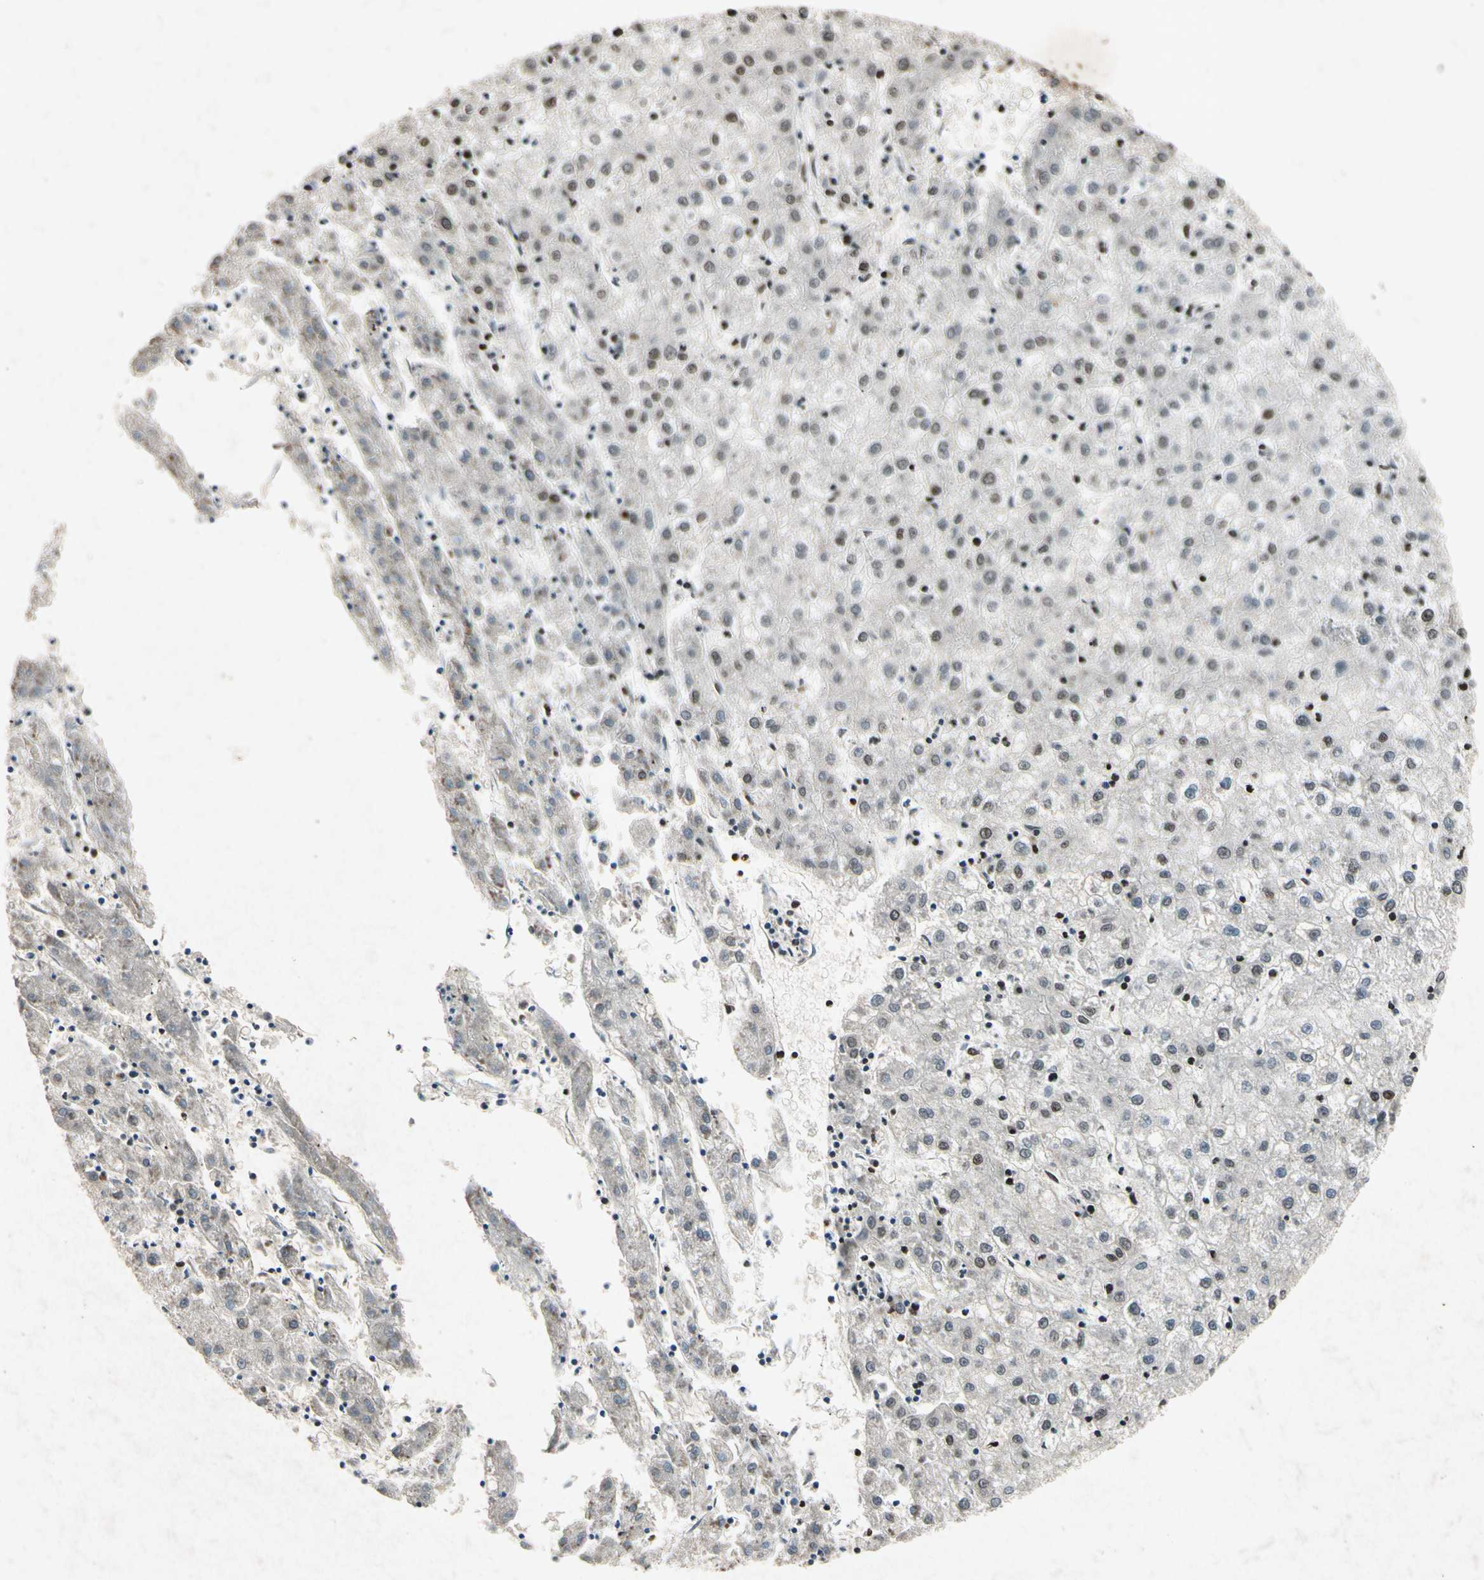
{"staining": {"intensity": "negative", "quantity": "none", "location": "none"}, "tissue": "liver cancer", "cell_type": "Tumor cells", "image_type": "cancer", "snomed": [{"axis": "morphology", "description": "Carcinoma, Hepatocellular, NOS"}, {"axis": "topography", "description": "Liver"}], "caption": "High power microscopy photomicrograph of an immunohistochemistry photomicrograph of liver cancer (hepatocellular carcinoma), revealing no significant staining in tumor cells. The staining is performed using DAB brown chromogen with nuclei counter-stained in using hematoxylin.", "gene": "HOXB3", "patient": {"sex": "male", "age": 72}}